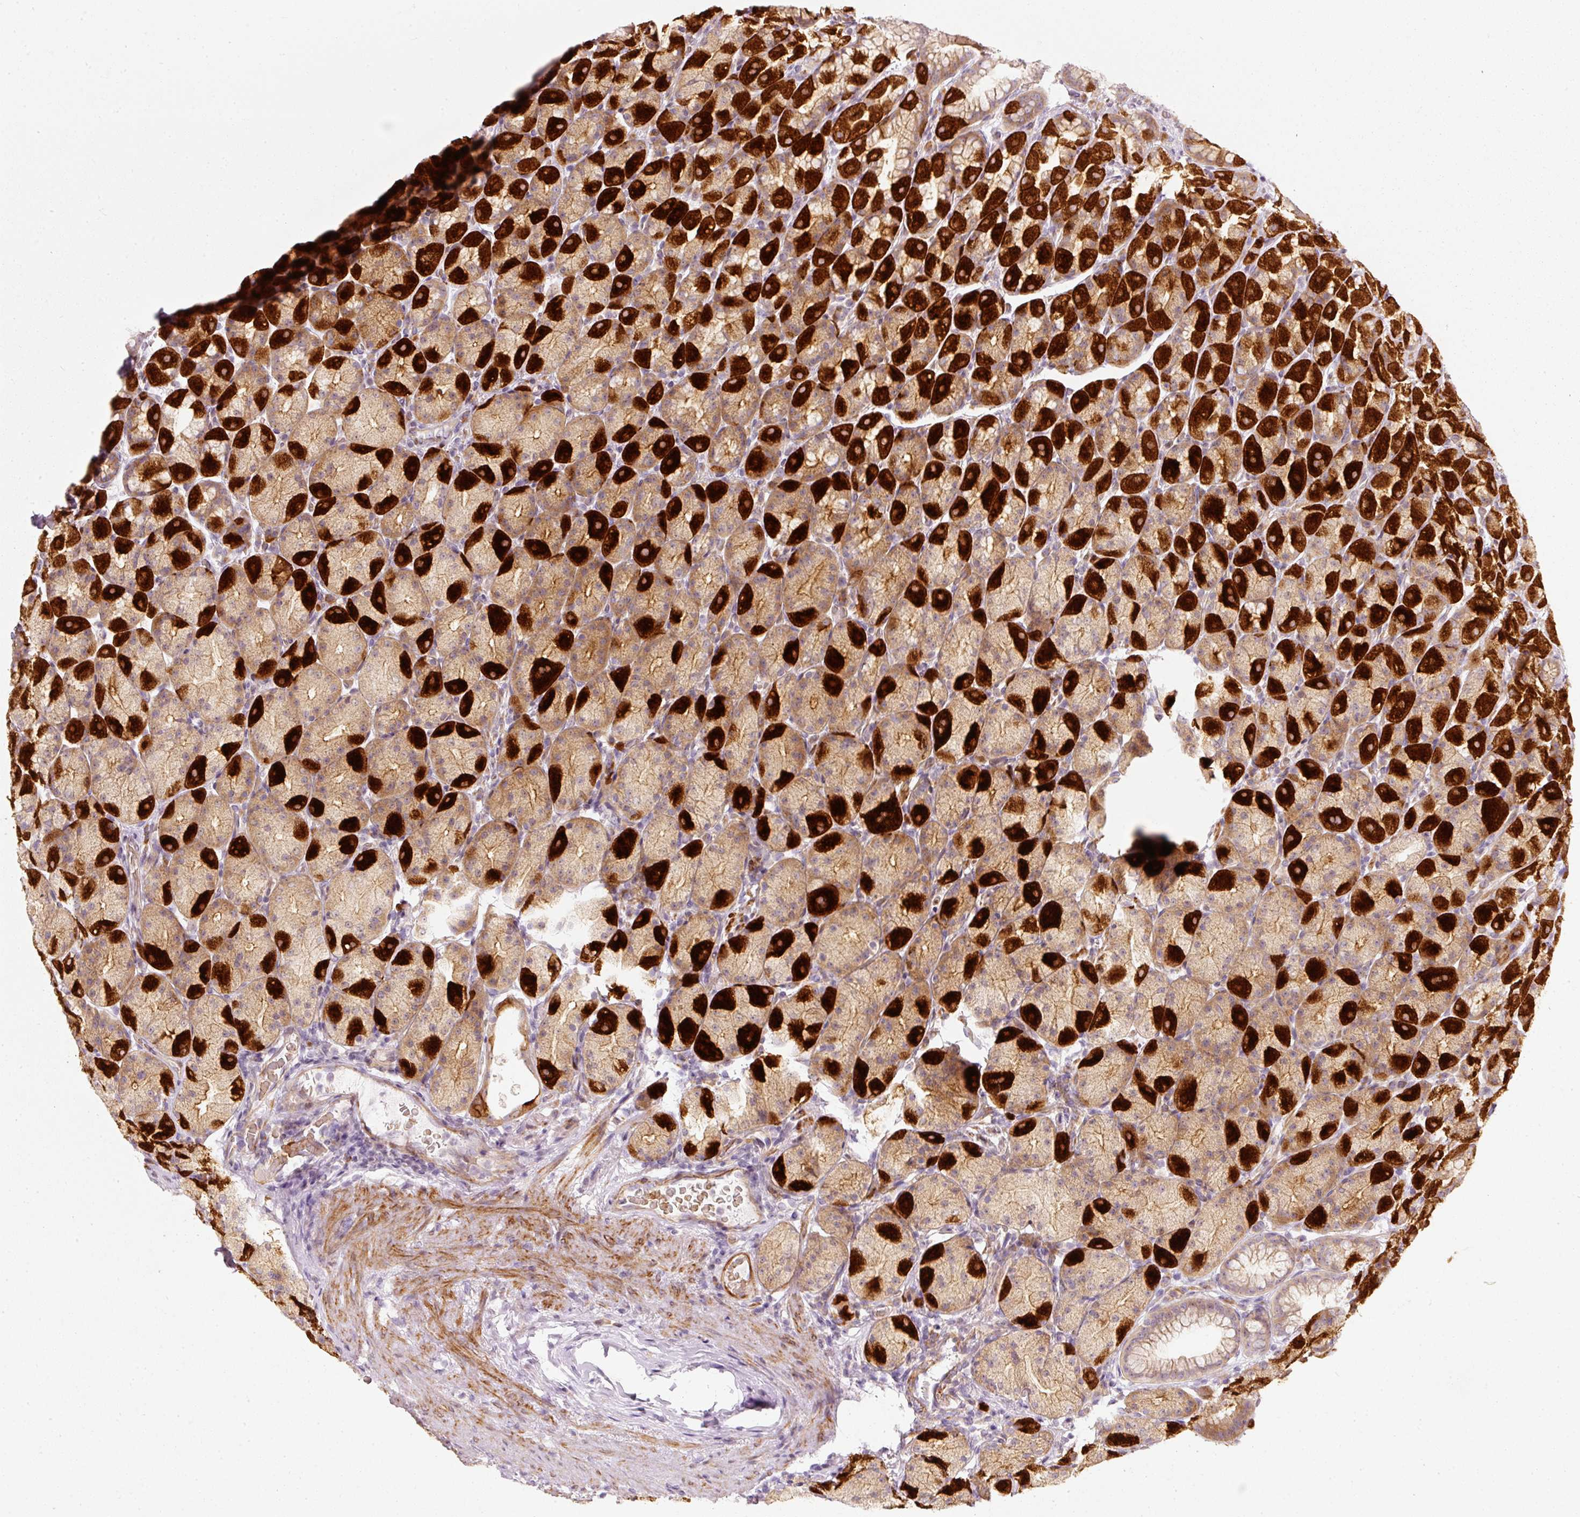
{"staining": {"intensity": "strong", "quantity": "25%-75%", "location": "cytoplasmic/membranous"}, "tissue": "stomach", "cell_type": "Glandular cells", "image_type": "normal", "snomed": [{"axis": "morphology", "description": "Normal tissue, NOS"}, {"axis": "topography", "description": "Stomach, upper"}, {"axis": "topography", "description": "Stomach"}], "caption": "Stomach stained with a brown dye displays strong cytoplasmic/membranous positive positivity in about 25%-75% of glandular cells.", "gene": "KCNQ1", "patient": {"sex": "male", "age": 68}}